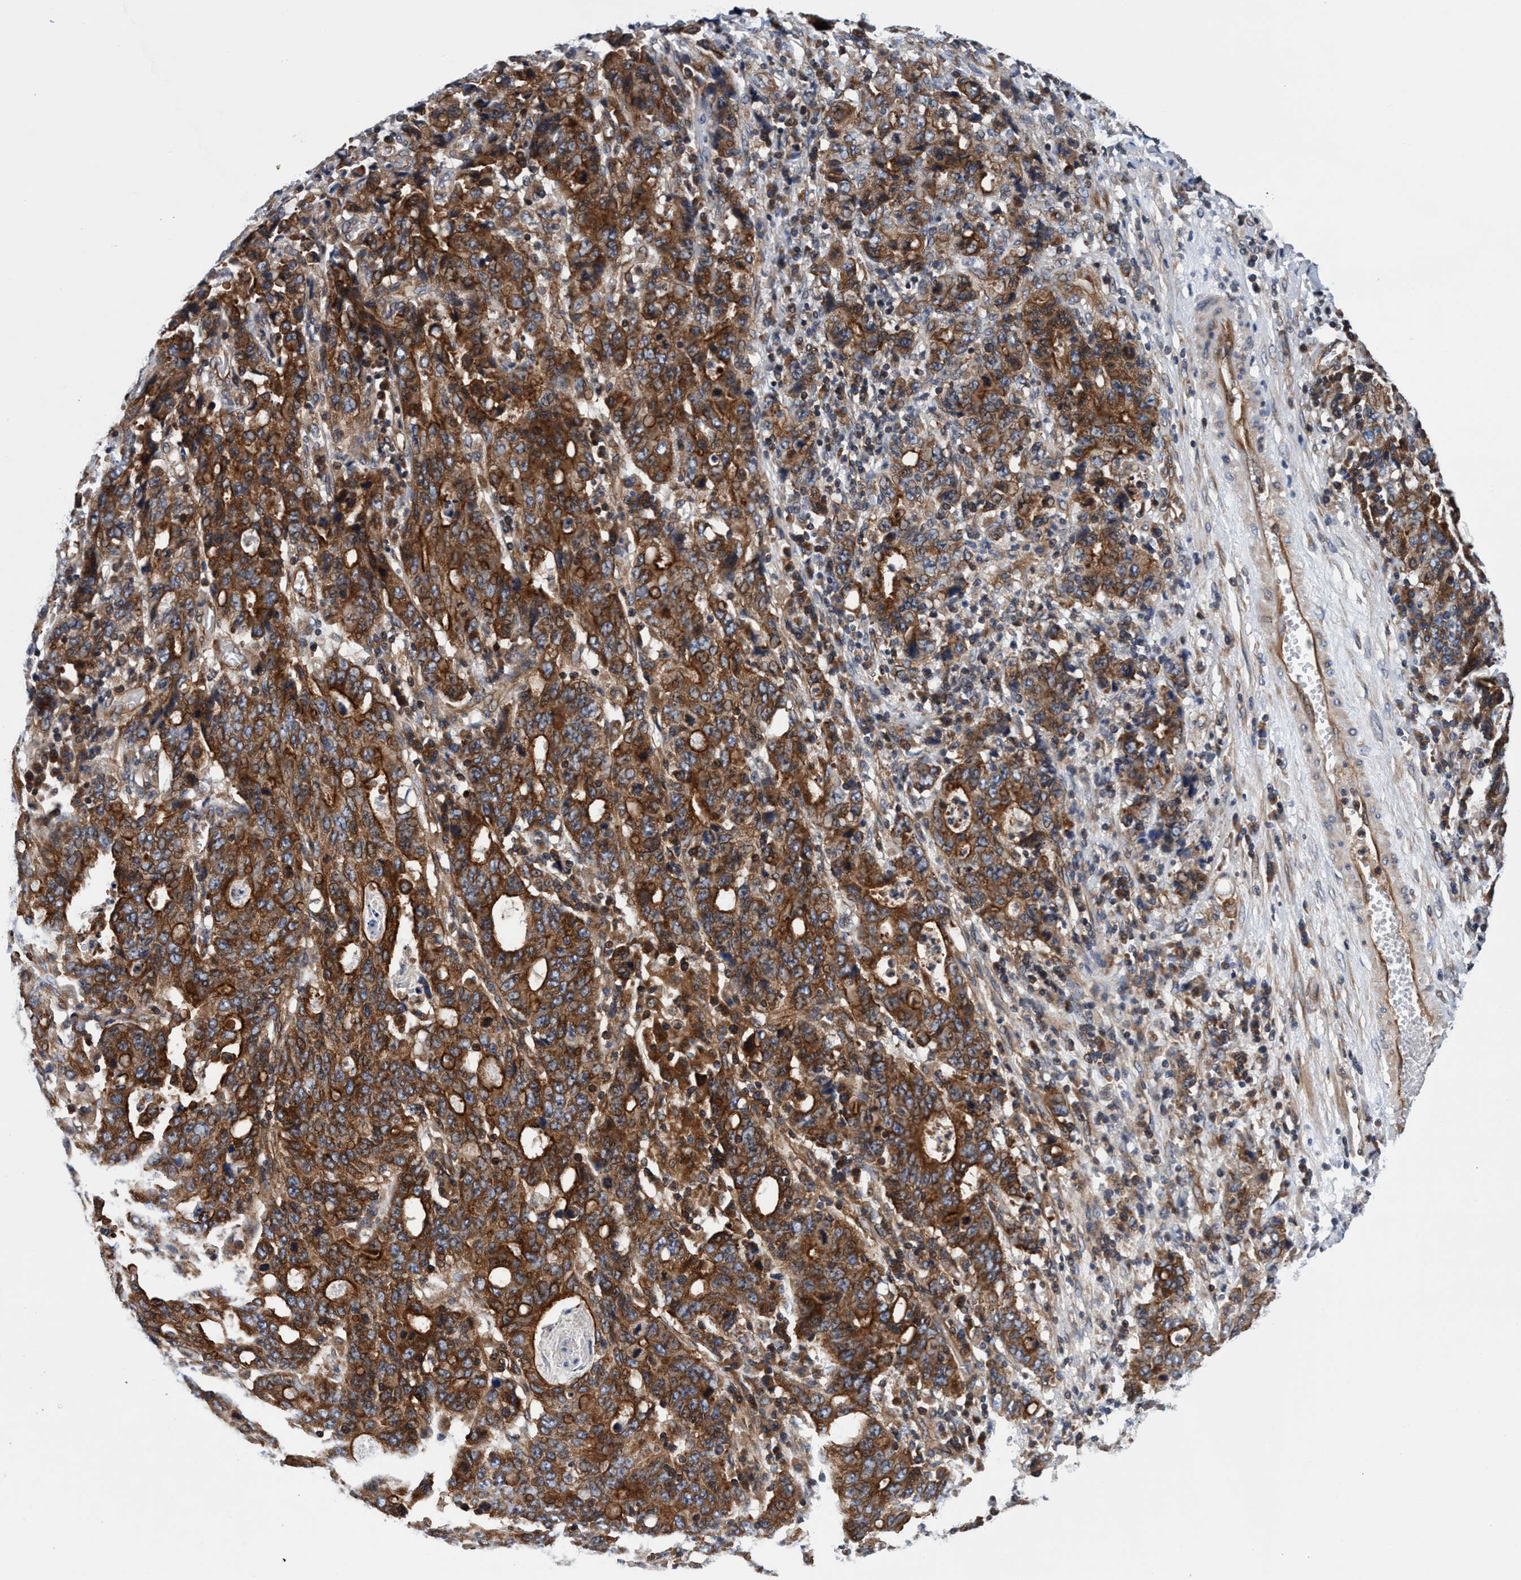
{"staining": {"intensity": "strong", "quantity": ">75%", "location": "cytoplasmic/membranous"}, "tissue": "stomach cancer", "cell_type": "Tumor cells", "image_type": "cancer", "snomed": [{"axis": "morphology", "description": "Adenocarcinoma, NOS"}, {"axis": "topography", "description": "Stomach, upper"}], "caption": "Protein staining reveals strong cytoplasmic/membranous expression in about >75% of tumor cells in adenocarcinoma (stomach).", "gene": "MCM3AP", "patient": {"sex": "male", "age": 69}}